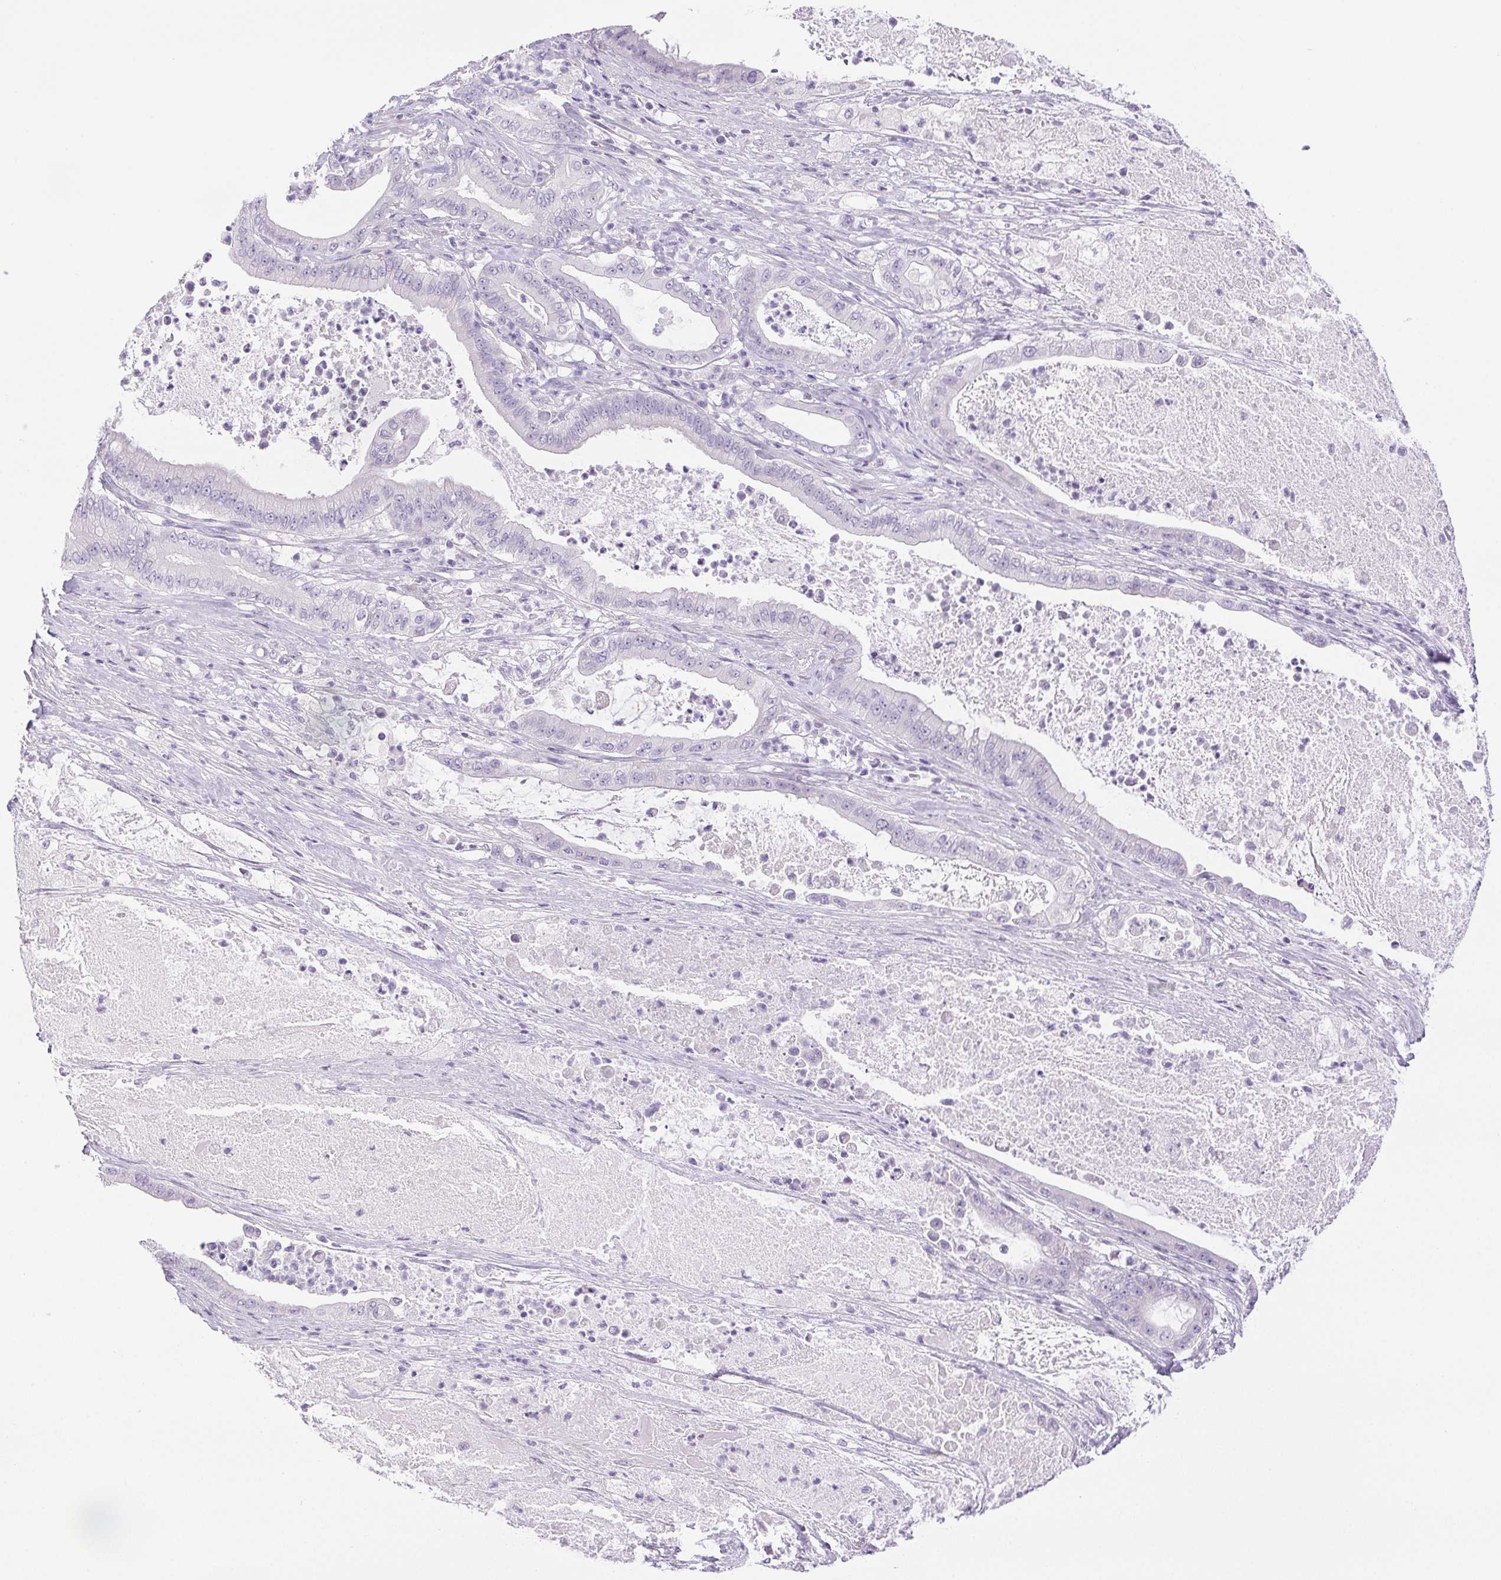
{"staining": {"intensity": "negative", "quantity": "none", "location": "none"}, "tissue": "pancreatic cancer", "cell_type": "Tumor cells", "image_type": "cancer", "snomed": [{"axis": "morphology", "description": "Adenocarcinoma, NOS"}, {"axis": "topography", "description": "Pancreas"}], "caption": "High power microscopy micrograph of an IHC micrograph of pancreatic cancer, revealing no significant positivity in tumor cells.", "gene": "PAPPA2", "patient": {"sex": "male", "age": 71}}